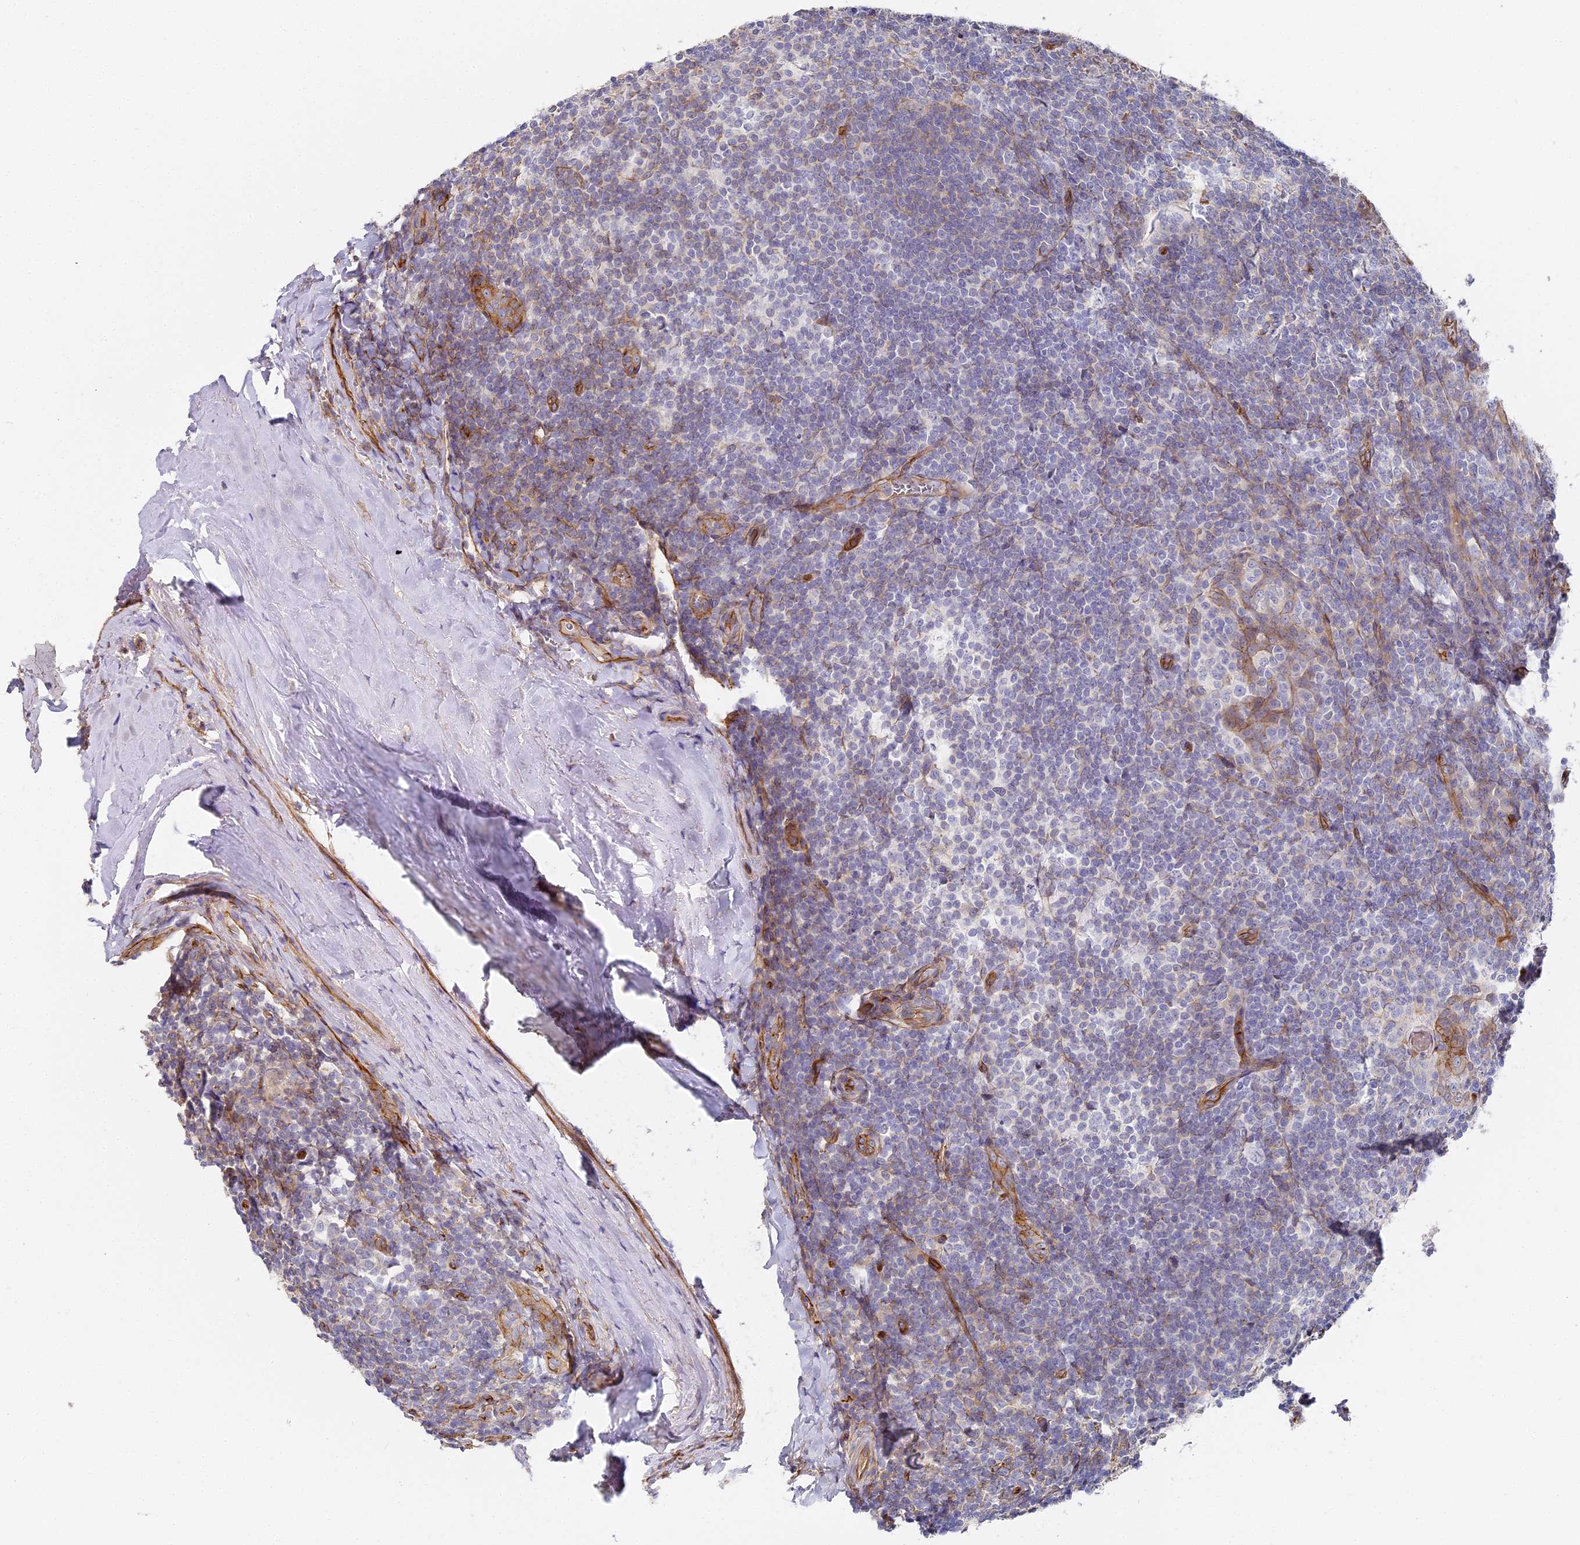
{"staining": {"intensity": "negative", "quantity": "none", "location": "none"}, "tissue": "tonsil", "cell_type": "Germinal center cells", "image_type": "normal", "snomed": [{"axis": "morphology", "description": "Normal tissue, NOS"}, {"axis": "topography", "description": "Tonsil"}], "caption": "Germinal center cells are negative for protein expression in unremarkable human tonsil. (Stains: DAB immunohistochemistry with hematoxylin counter stain, Microscopy: brightfield microscopy at high magnification).", "gene": "CCDC30", "patient": {"sex": "male", "age": 37}}